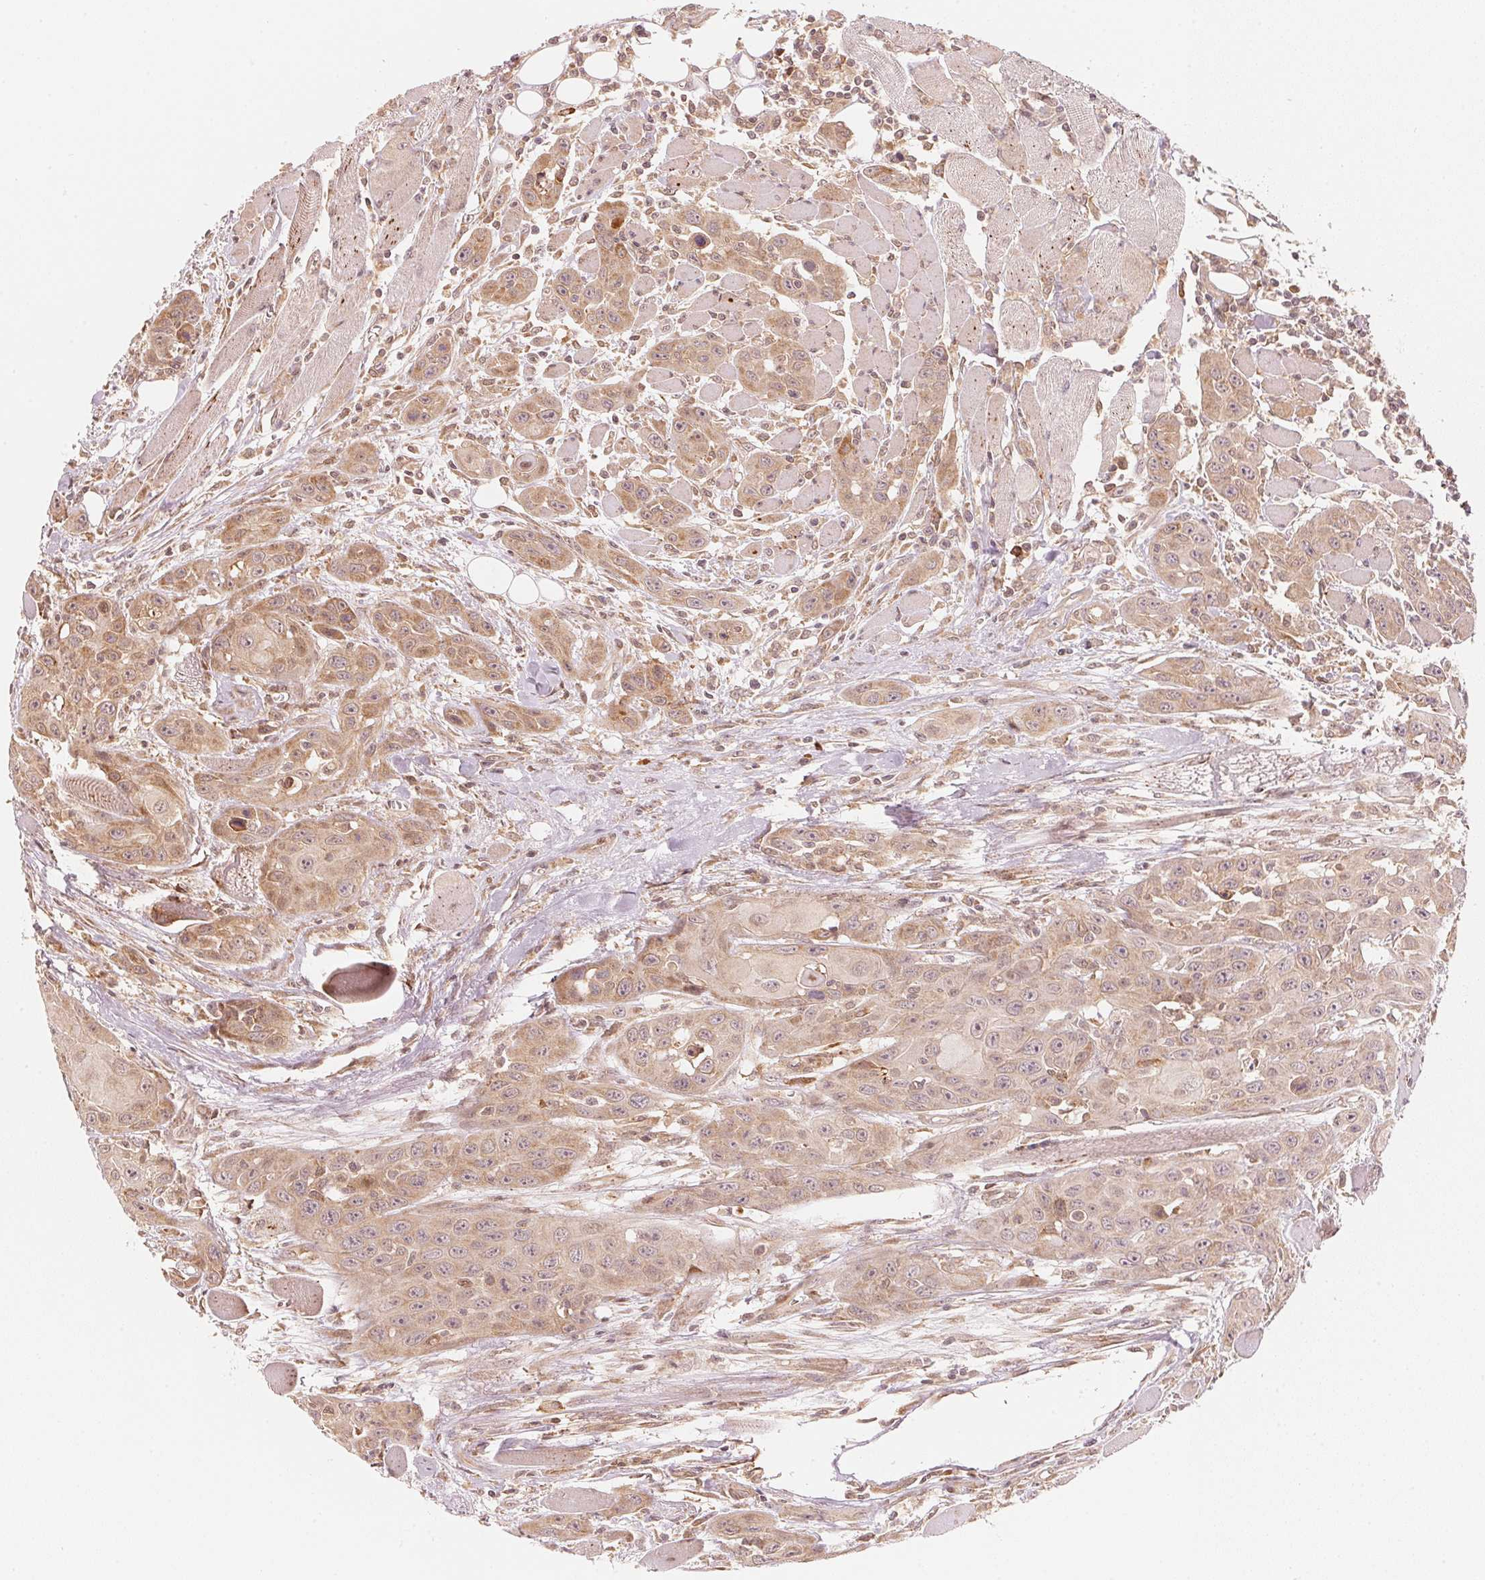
{"staining": {"intensity": "weak", "quantity": ">75%", "location": "cytoplasmic/membranous"}, "tissue": "head and neck cancer", "cell_type": "Tumor cells", "image_type": "cancer", "snomed": [{"axis": "morphology", "description": "Squamous cell carcinoma, NOS"}, {"axis": "topography", "description": "Head-Neck"}], "caption": "Protein expression analysis of head and neck cancer exhibits weak cytoplasmic/membranous staining in approximately >75% of tumor cells.", "gene": "PRKN", "patient": {"sex": "female", "age": 80}}